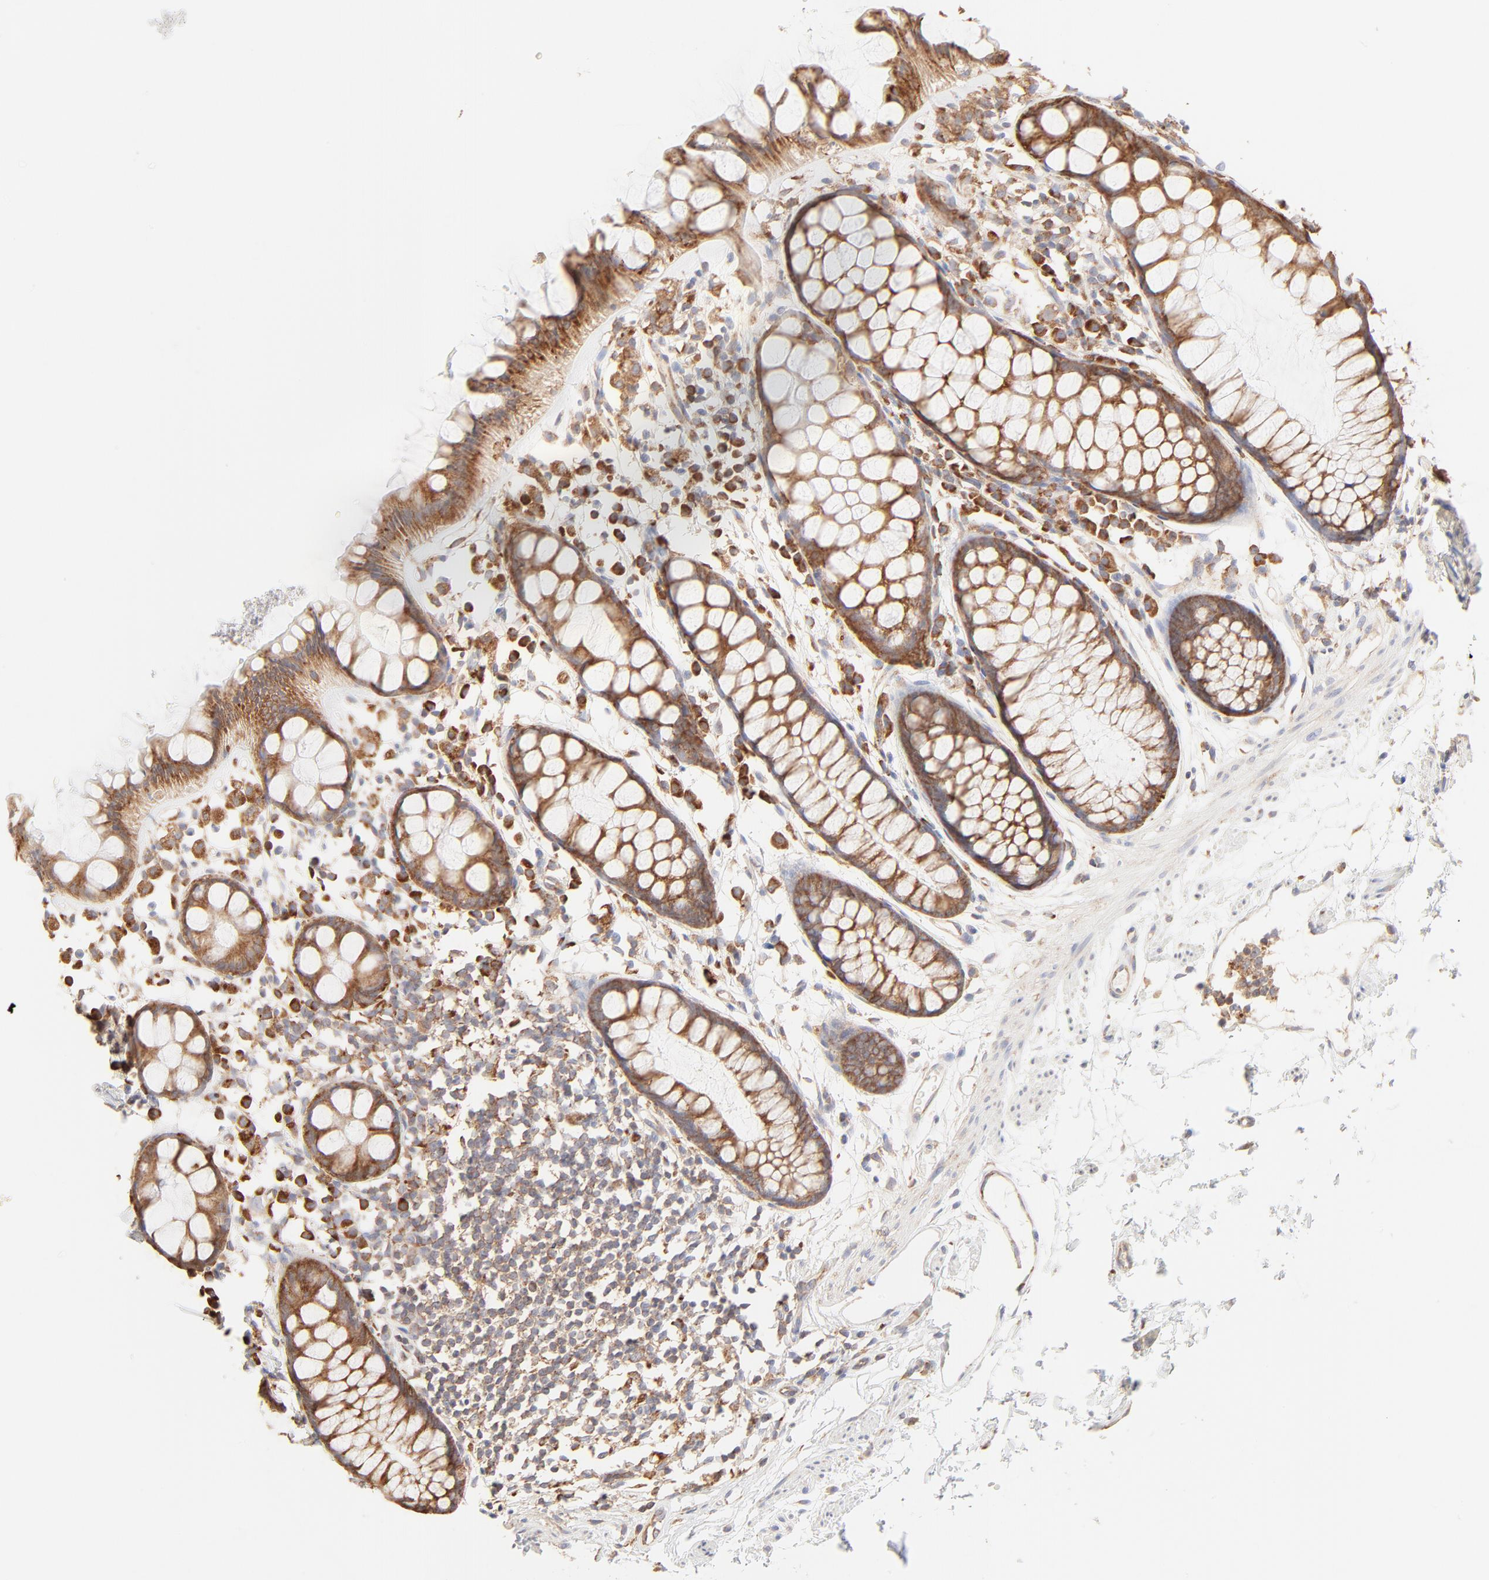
{"staining": {"intensity": "moderate", "quantity": ">75%", "location": "cytoplasmic/membranous"}, "tissue": "rectum", "cell_type": "Glandular cells", "image_type": "normal", "snomed": [{"axis": "morphology", "description": "Normal tissue, NOS"}, {"axis": "topography", "description": "Rectum"}], "caption": "Rectum was stained to show a protein in brown. There is medium levels of moderate cytoplasmic/membranous staining in approximately >75% of glandular cells. (DAB (3,3'-diaminobenzidine) IHC with brightfield microscopy, high magnification).", "gene": "RPS20", "patient": {"sex": "female", "age": 66}}